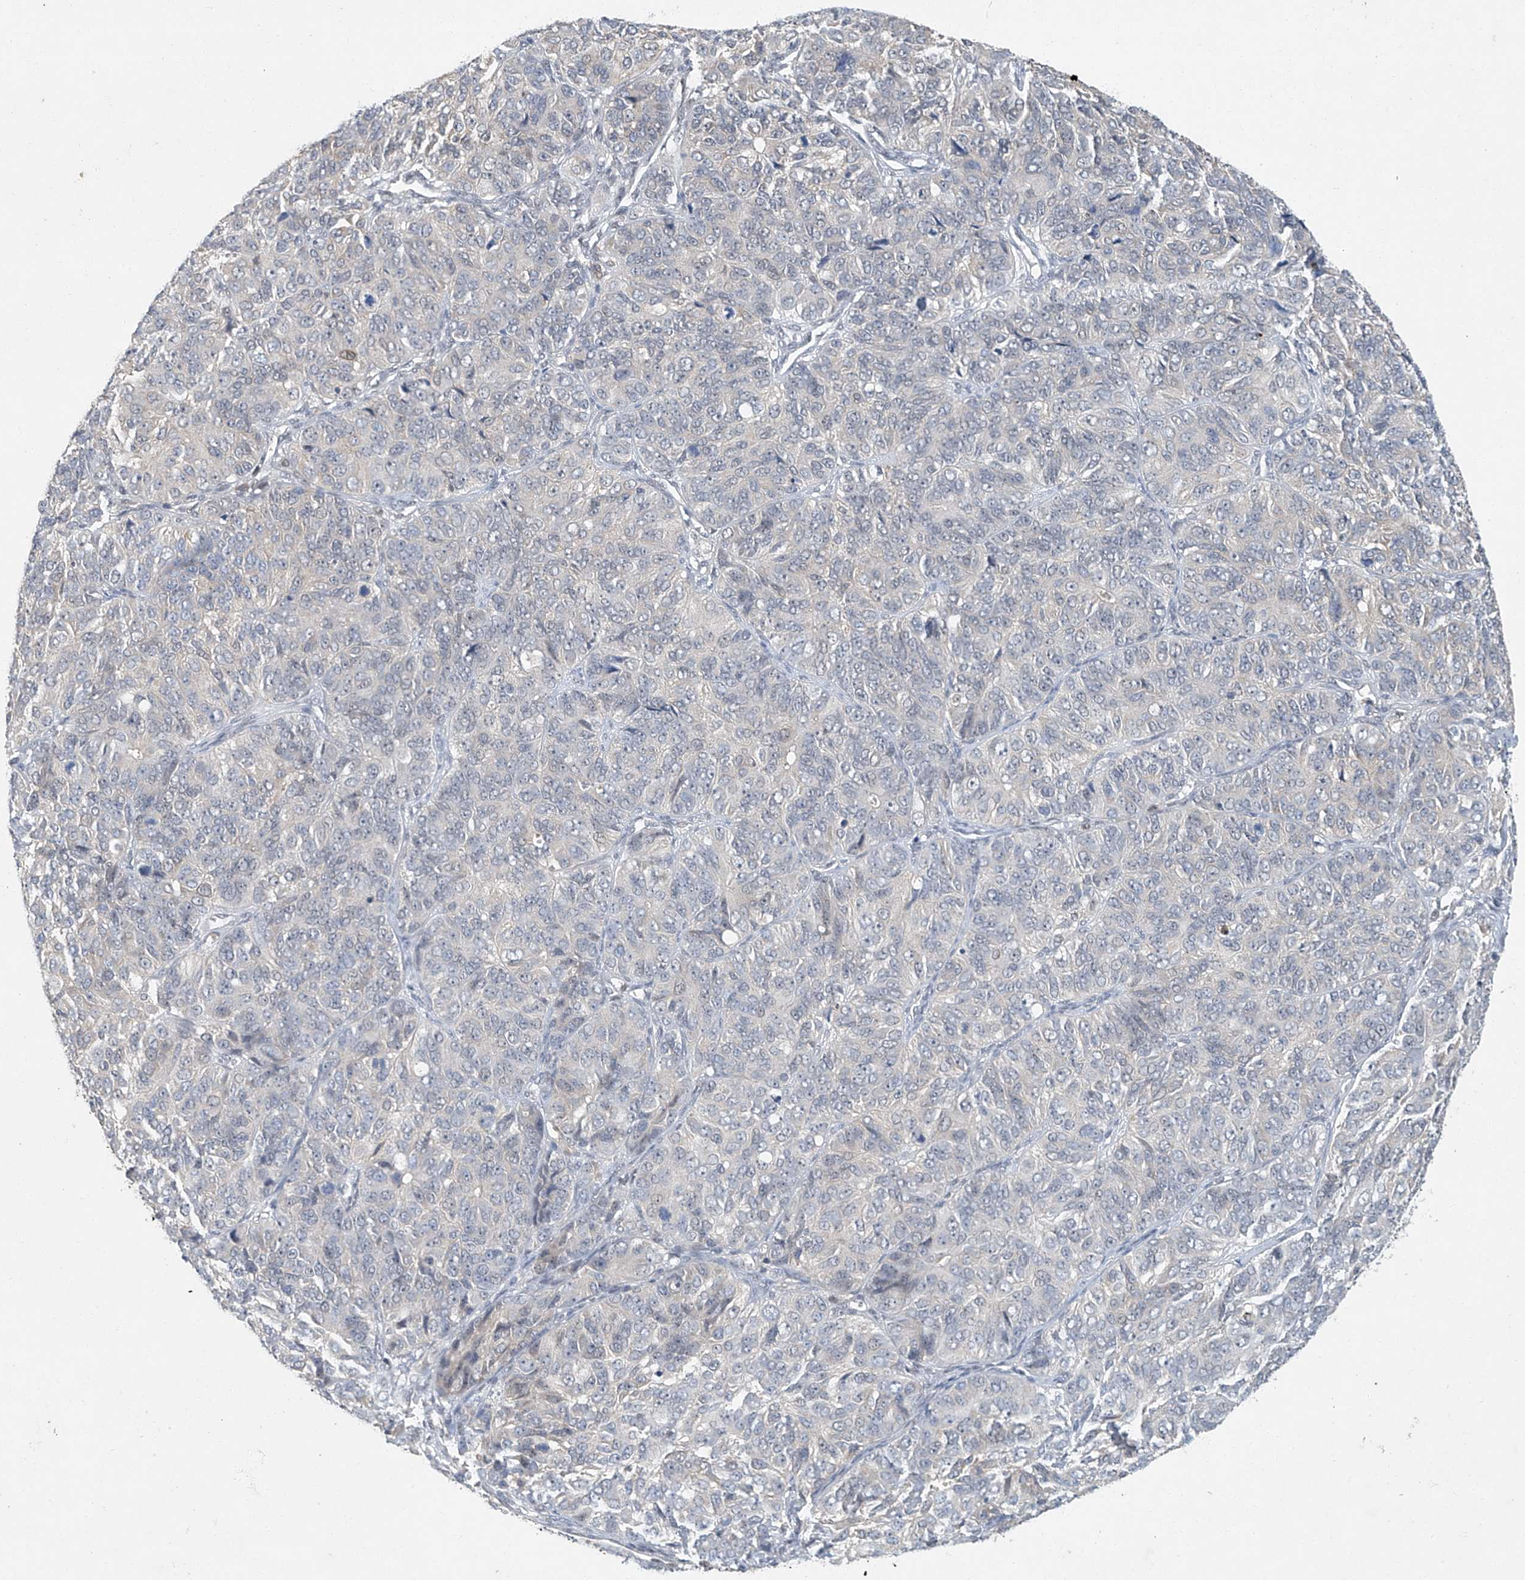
{"staining": {"intensity": "negative", "quantity": "none", "location": "none"}, "tissue": "ovarian cancer", "cell_type": "Tumor cells", "image_type": "cancer", "snomed": [{"axis": "morphology", "description": "Carcinoma, endometroid"}, {"axis": "topography", "description": "Ovary"}], "caption": "Protein analysis of ovarian endometroid carcinoma shows no significant expression in tumor cells.", "gene": "TAF8", "patient": {"sex": "female", "age": 51}}